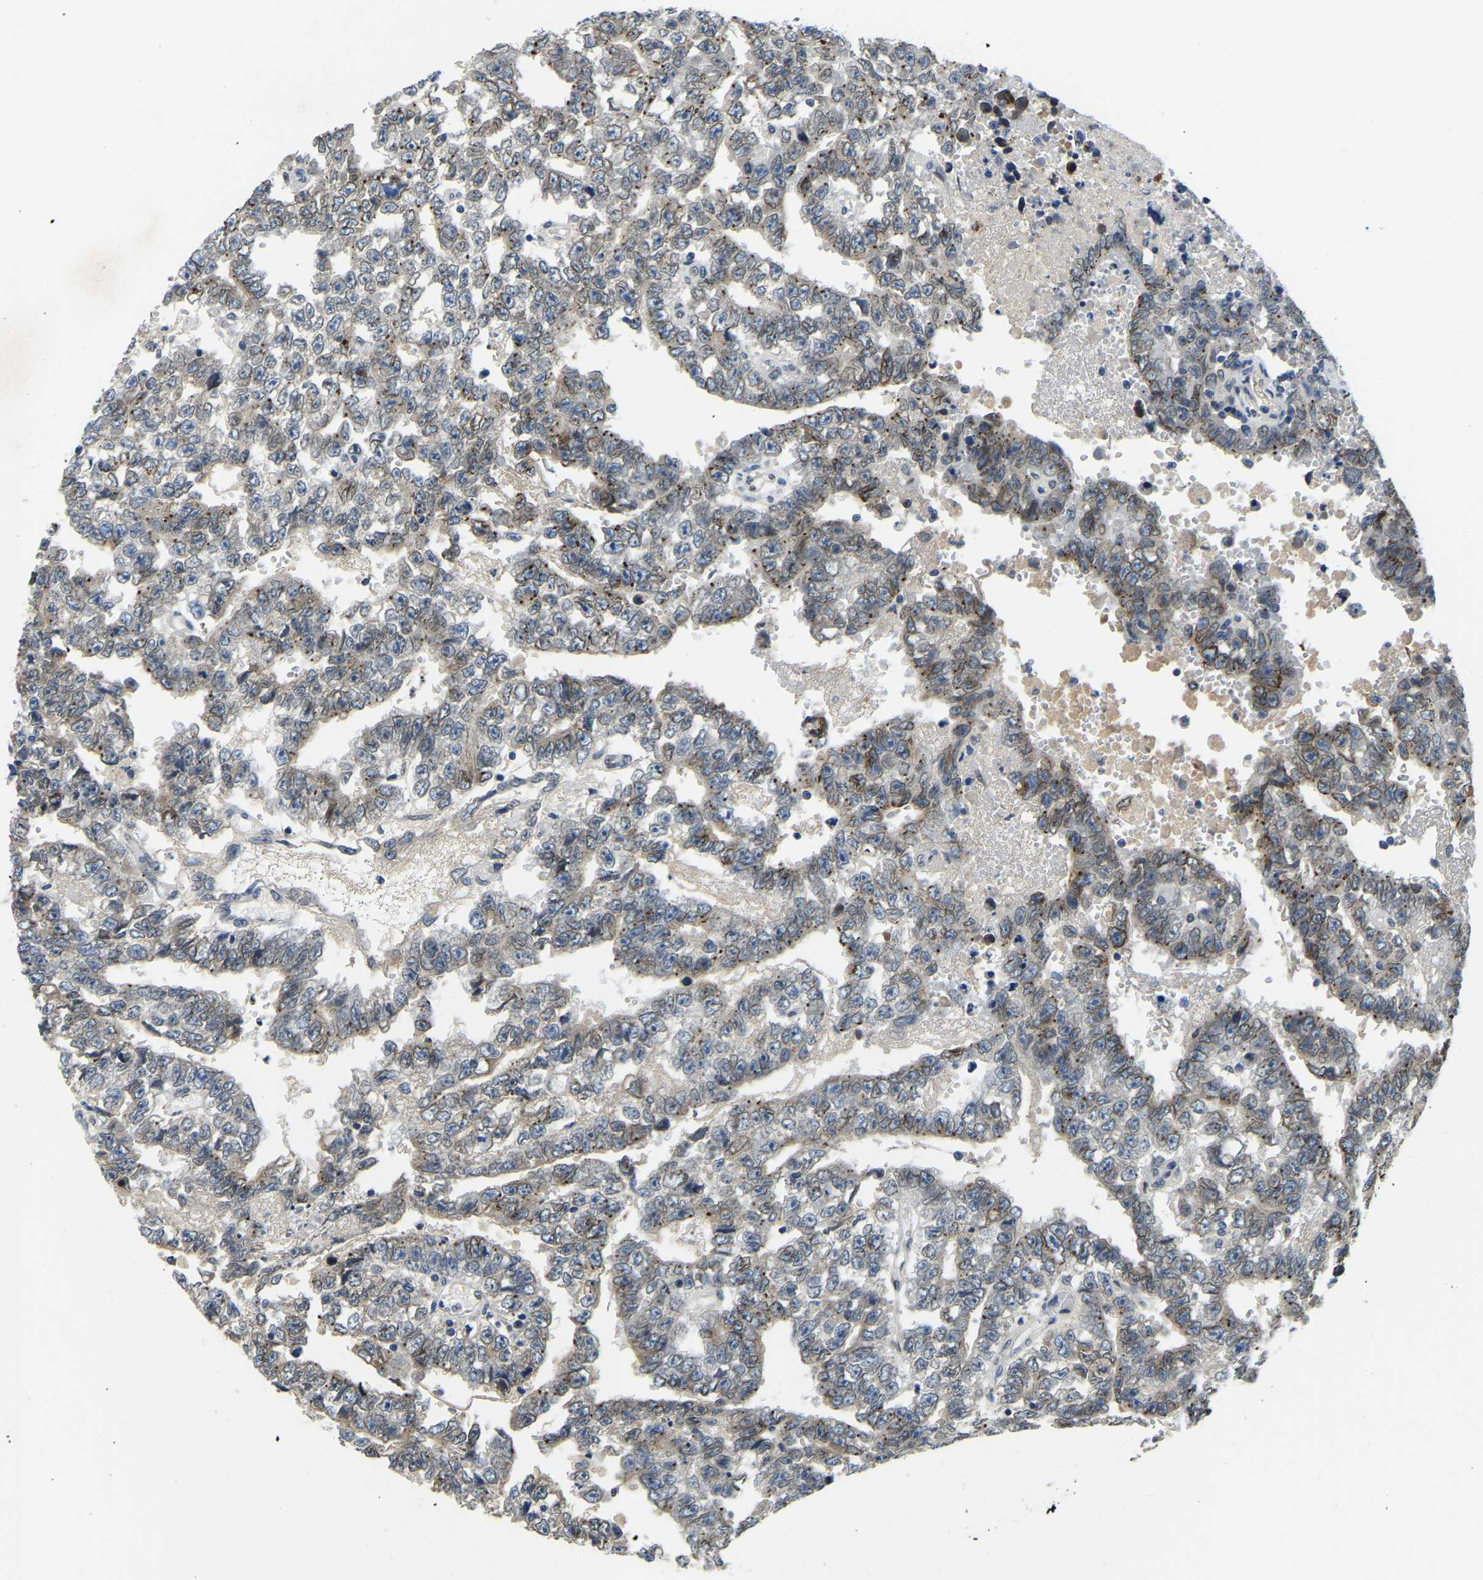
{"staining": {"intensity": "weak", "quantity": ">75%", "location": "cytoplasmic/membranous"}, "tissue": "testis cancer", "cell_type": "Tumor cells", "image_type": "cancer", "snomed": [{"axis": "morphology", "description": "Carcinoma, Embryonal, NOS"}, {"axis": "topography", "description": "Testis"}], "caption": "A high-resolution image shows immunohistochemistry staining of testis embryonal carcinoma, which demonstrates weak cytoplasmic/membranous positivity in approximately >75% of tumor cells.", "gene": "RANBP2", "patient": {"sex": "male", "age": 25}}